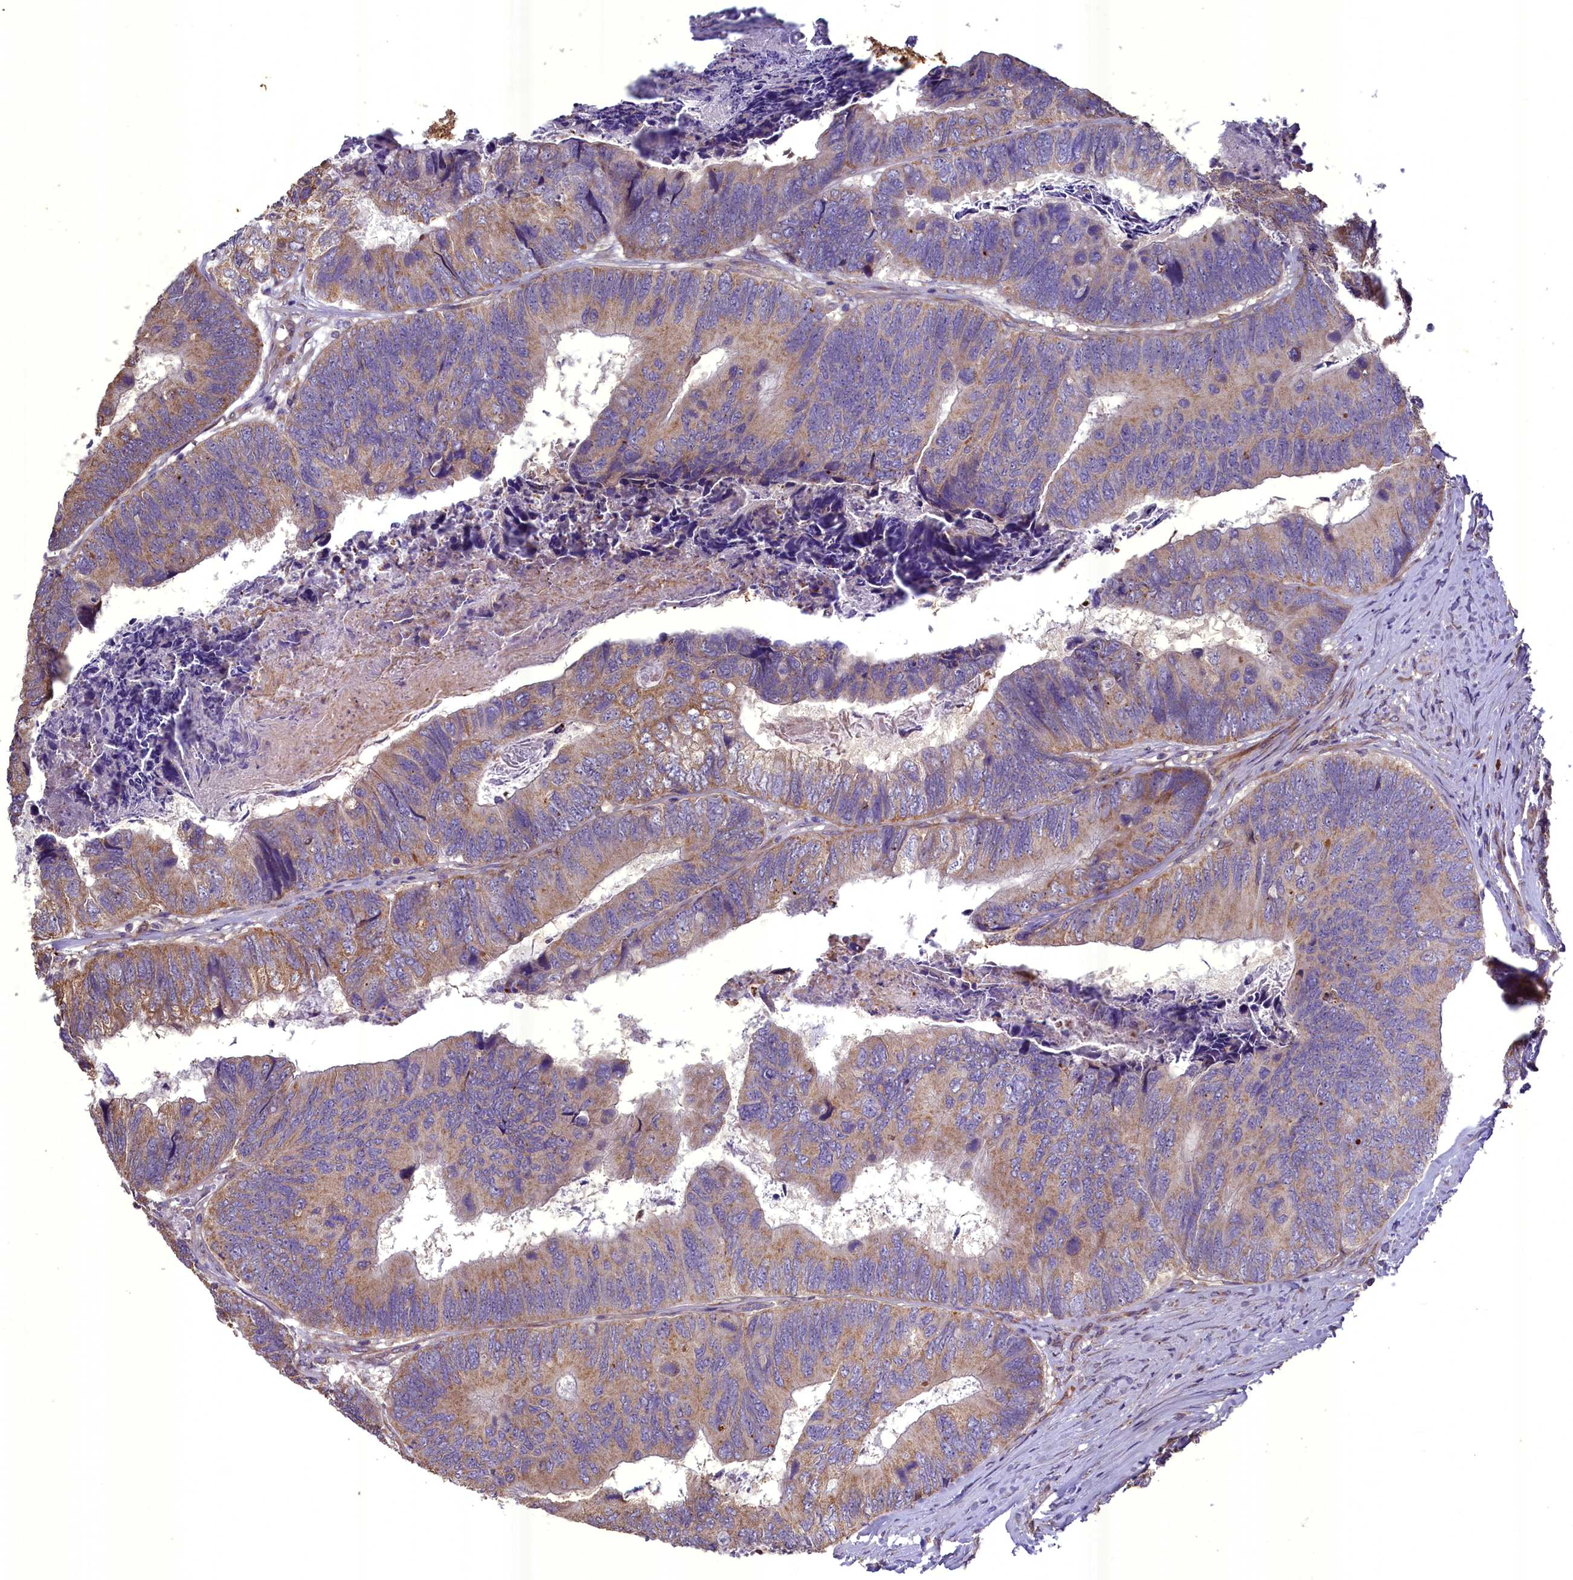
{"staining": {"intensity": "moderate", "quantity": "25%-75%", "location": "cytoplasmic/membranous"}, "tissue": "colorectal cancer", "cell_type": "Tumor cells", "image_type": "cancer", "snomed": [{"axis": "morphology", "description": "Adenocarcinoma, NOS"}, {"axis": "topography", "description": "Colon"}], "caption": "Human colorectal cancer (adenocarcinoma) stained with a brown dye demonstrates moderate cytoplasmic/membranous positive staining in approximately 25%-75% of tumor cells.", "gene": "ACAD8", "patient": {"sex": "female", "age": 67}}